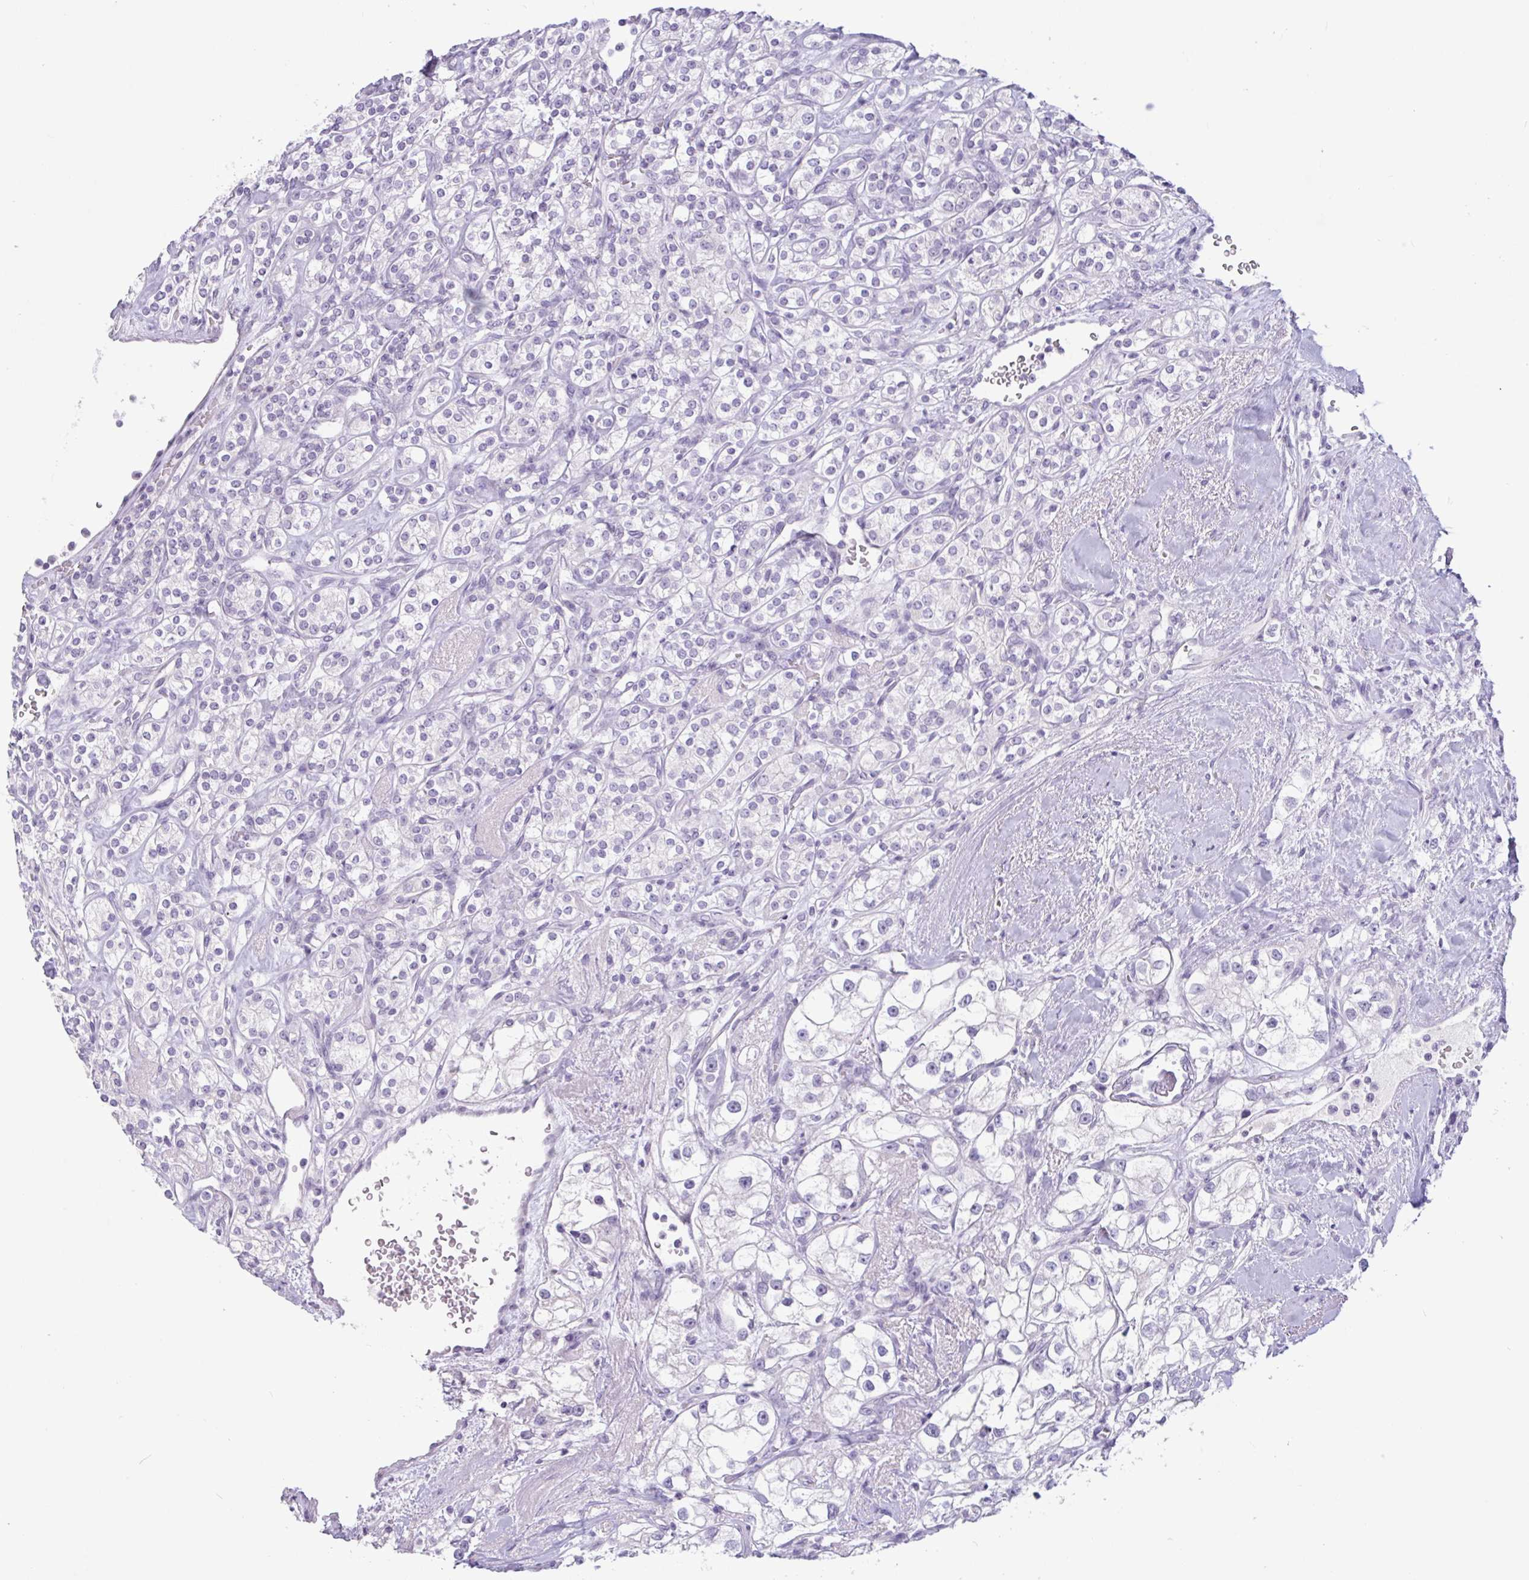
{"staining": {"intensity": "negative", "quantity": "none", "location": "none"}, "tissue": "renal cancer", "cell_type": "Tumor cells", "image_type": "cancer", "snomed": [{"axis": "morphology", "description": "Adenocarcinoma, NOS"}, {"axis": "topography", "description": "Kidney"}], "caption": "IHC histopathology image of neoplastic tissue: renal cancer stained with DAB (3,3'-diaminobenzidine) displays no significant protein expression in tumor cells.", "gene": "CTSE", "patient": {"sex": "male", "age": 77}}